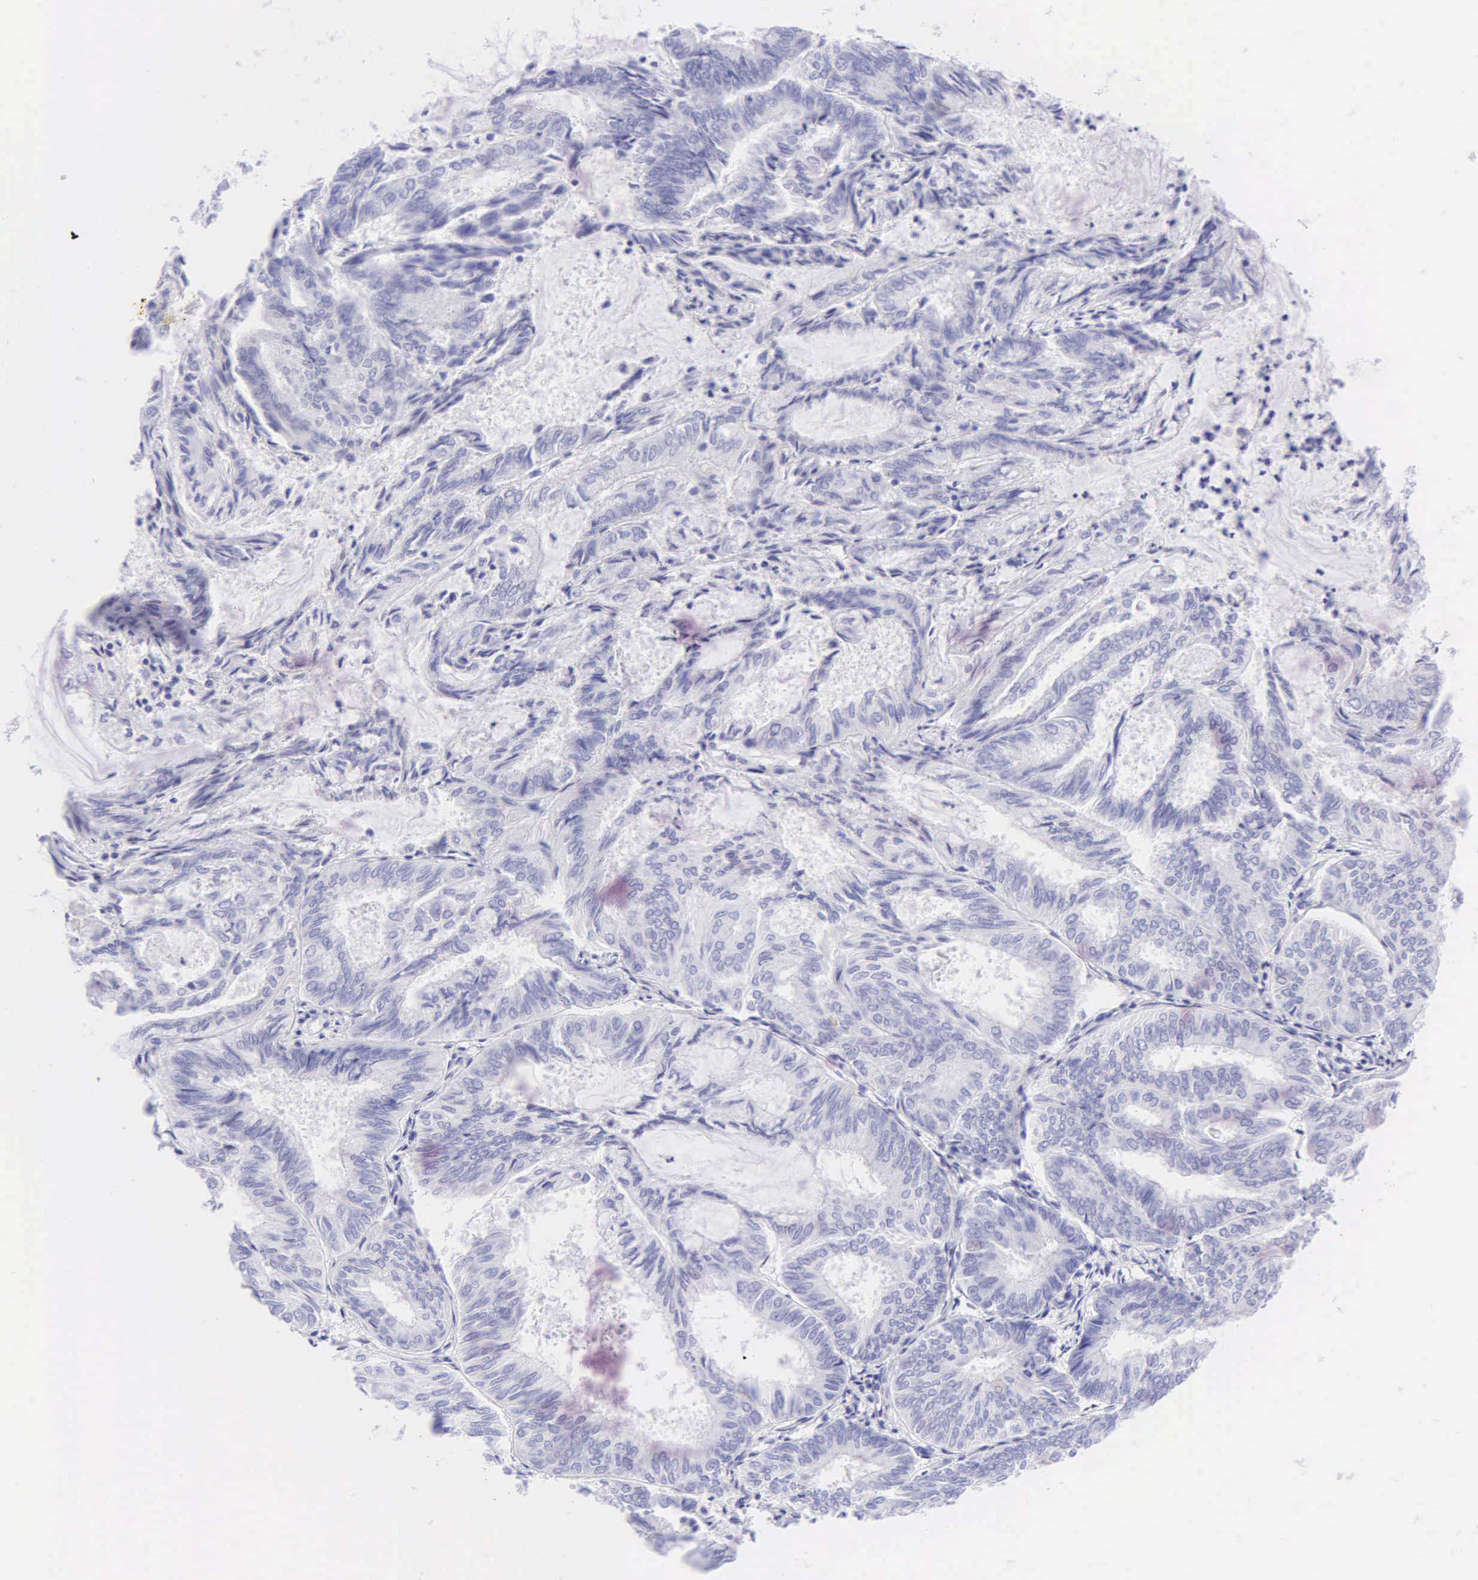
{"staining": {"intensity": "negative", "quantity": "none", "location": "none"}, "tissue": "endometrial cancer", "cell_type": "Tumor cells", "image_type": "cancer", "snomed": [{"axis": "morphology", "description": "Adenocarcinoma, NOS"}, {"axis": "topography", "description": "Endometrium"}], "caption": "There is no significant staining in tumor cells of endometrial cancer.", "gene": "KRT20", "patient": {"sex": "female", "age": 59}}